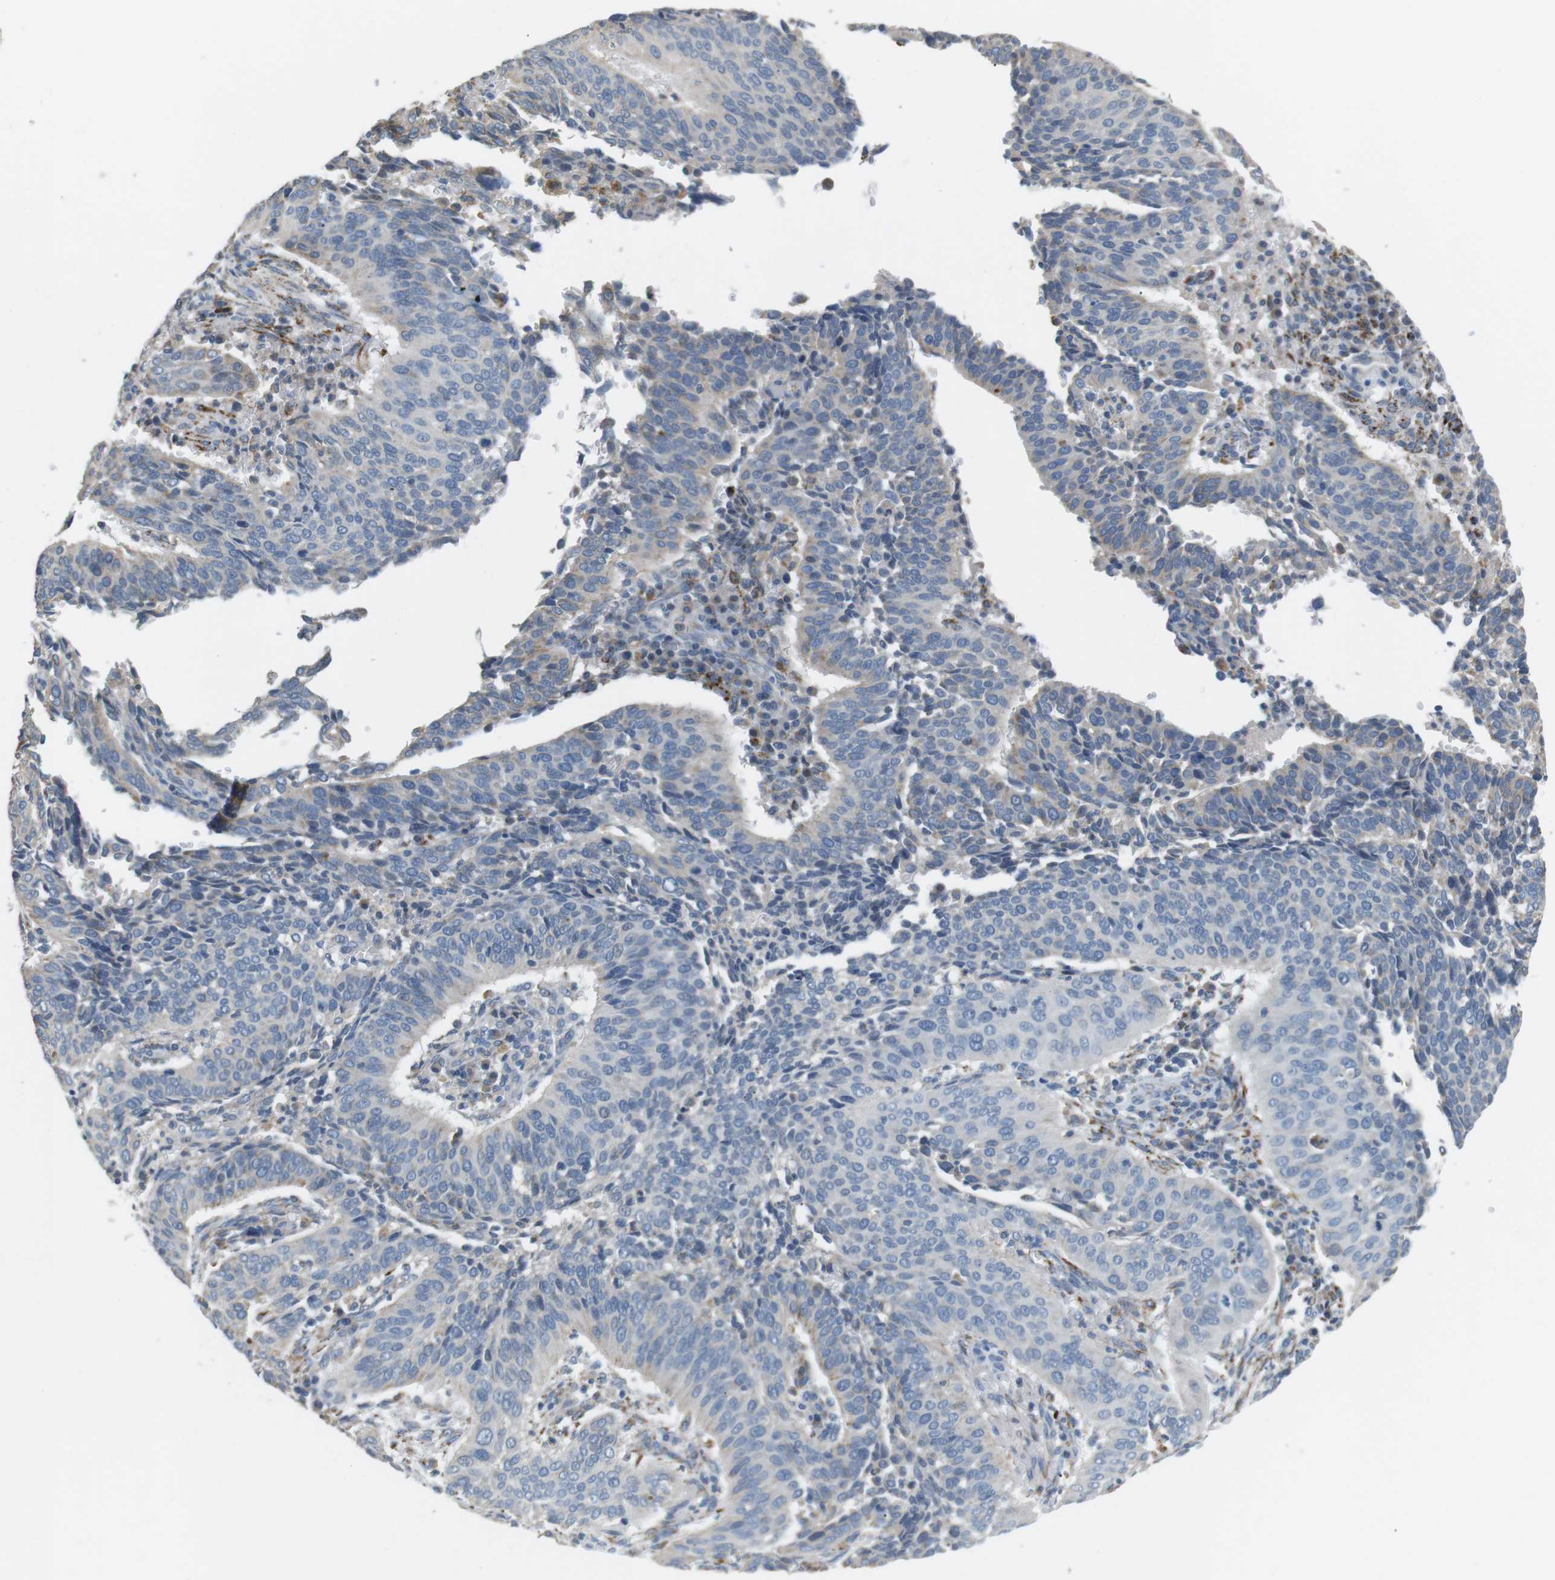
{"staining": {"intensity": "weak", "quantity": "<25%", "location": "cytoplasmic/membranous"}, "tissue": "cervical cancer", "cell_type": "Tumor cells", "image_type": "cancer", "snomed": [{"axis": "morphology", "description": "Normal tissue, NOS"}, {"axis": "morphology", "description": "Squamous cell carcinoma, NOS"}, {"axis": "topography", "description": "Cervix"}], "caption": "High power microscopy micrograph of an IHC histopathology image of cervical squamous cell carcinoma, revealing no significant positivity in tumor cells. The staining was performed using DAB (3,3'-diaminobenzidine) to visualize the protein expression in brown, while the nuclei were stained in blue with hematoxylin (Magnification: 20x).", "gene": "CD300E", "patient": {"sex": "female", "age": 39}}